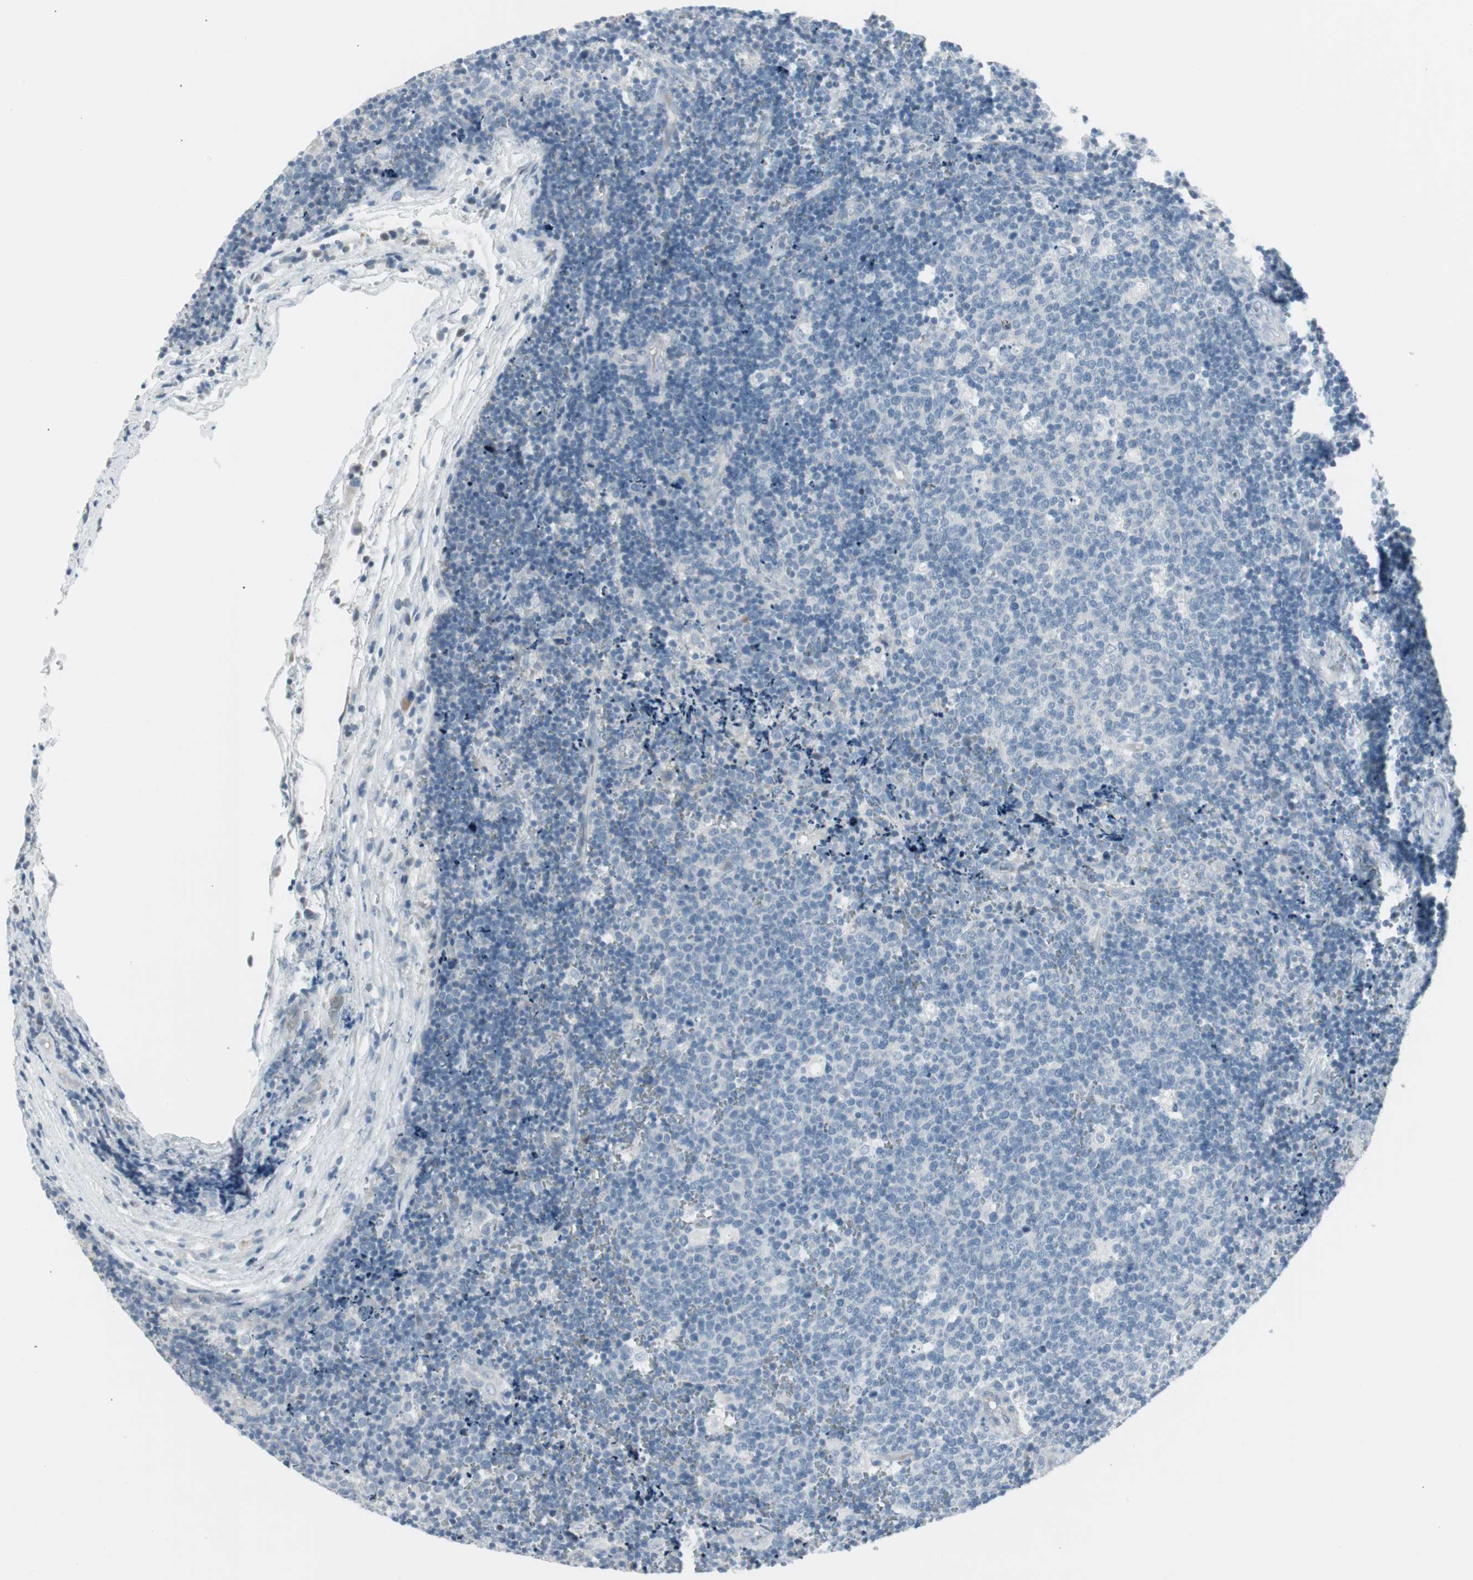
{"staining": {"intensity": "negative", "quantity": "none", "location": "none"}, "tissue": "lymph node", "cell_type": "Germinal center cells", "image_type": "normal", "snomed": [{"axis": "morphology", "description": "Normal tissue, NOS"}, {"axis": "topography", "description": "Lymph node"}, {"axis": "topography", "description": "Salivary gland"}], "caption": "Lymph node was stained to show a protein in brown. There is no significant staining in germinal center cells. The staining was performed using DAB to visualize the protein expression in brown, while the nuclei were stained in blue with hematoxylin (Magnification: 20x).", "gene": "AGR2", "patient": {"sex": "male", "age": 8}}